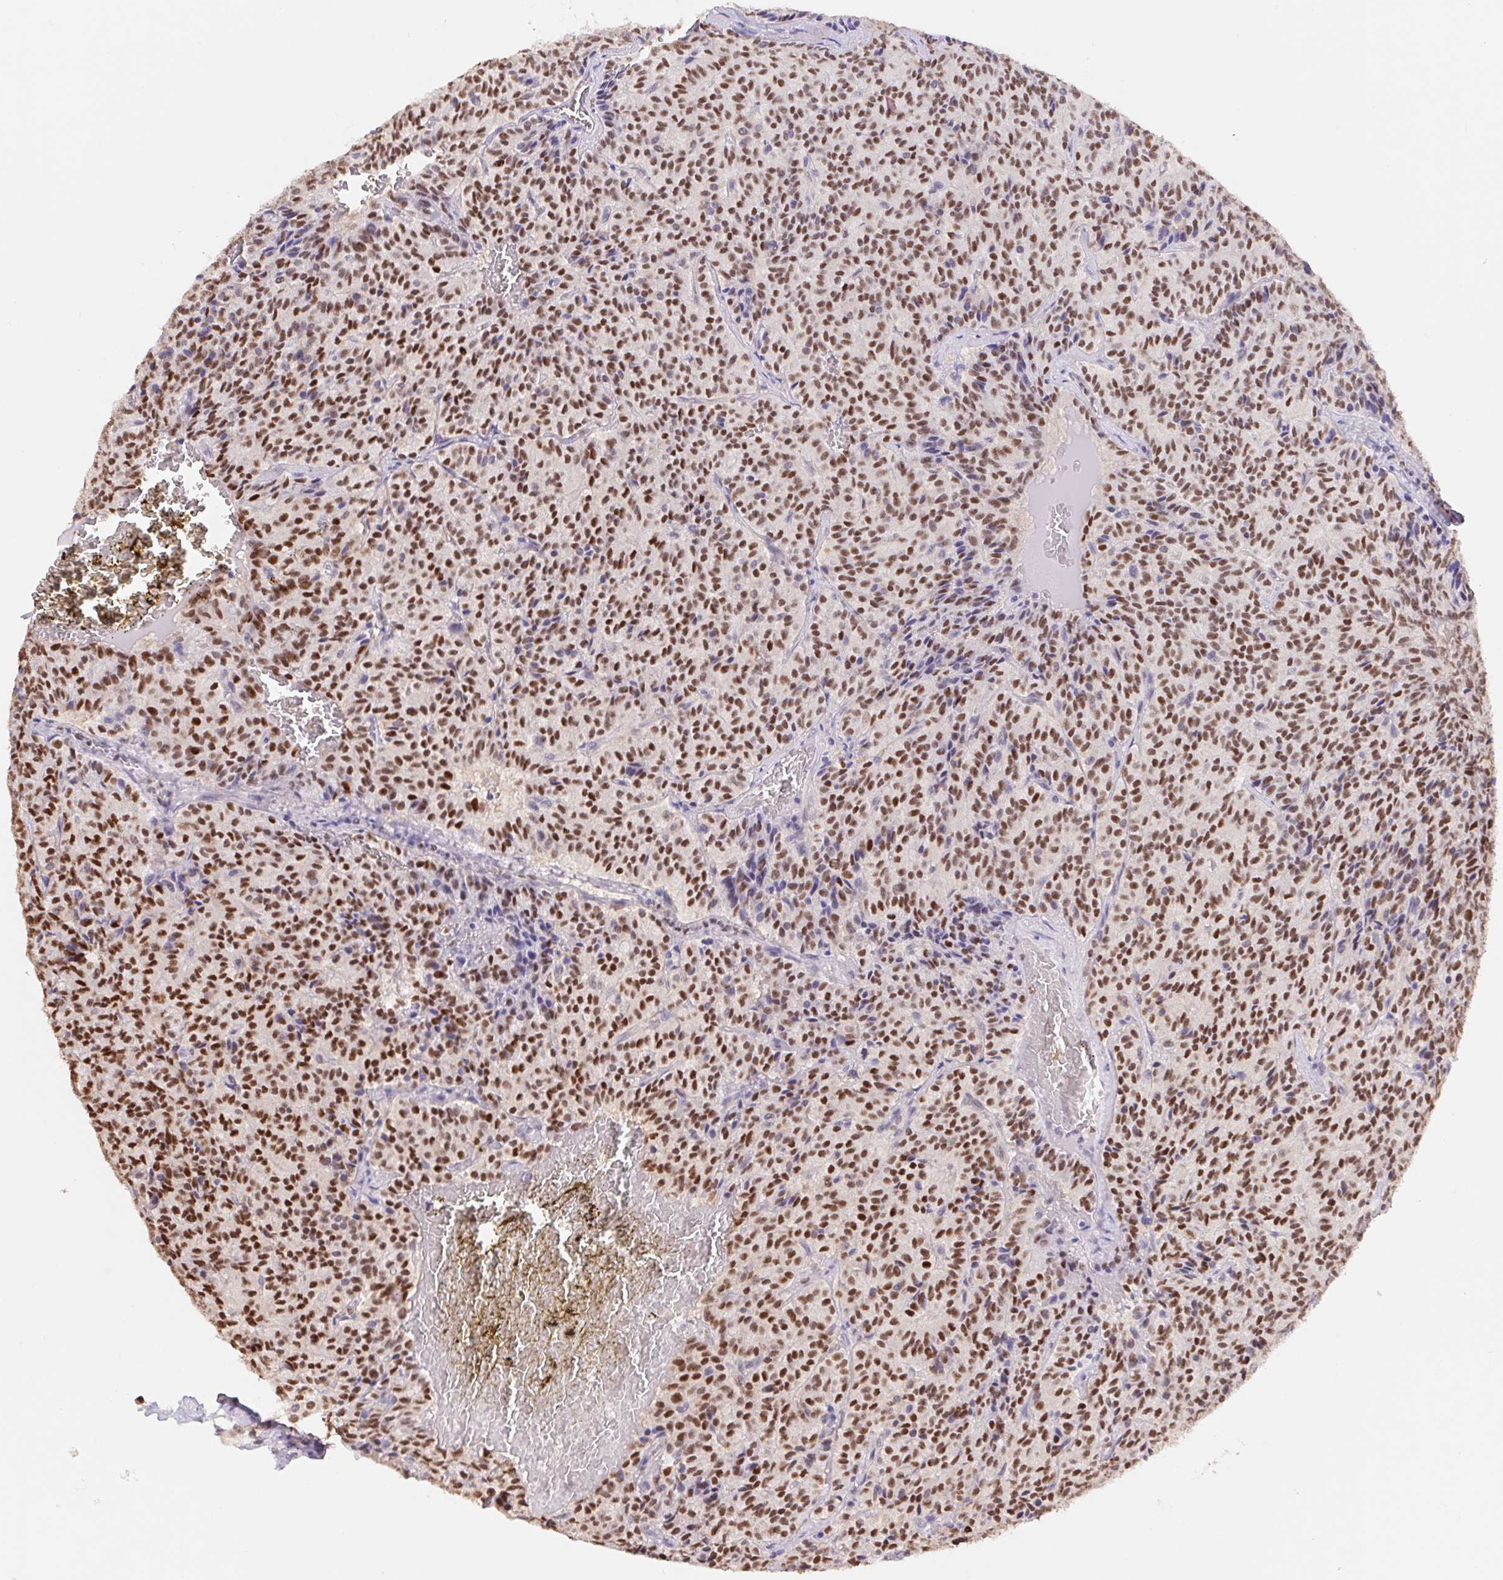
{"staining": {"intensity": "moderate", "quantity": ">75%", "location": "nuclear"}, "tissue": "carcinoid", "cell_type": "Tumor cells", "image_type": "cancer", "snomed": [{"axis": "morphology", "description": "Carcinoid, malignant, NOS"}, {"axis": "topography", "description": "Lung"}], "caption": "Immunohistochemical staining of human carcinoid demonstrates medium levels of moderate nuclear staining in approximately >75% of tumor cells. Immunohistochemistry stains the protein in brown and the nuclei are stained blue.", "gene": "L3MBTL4", "patient": {"sex": "male", "age": 70}}